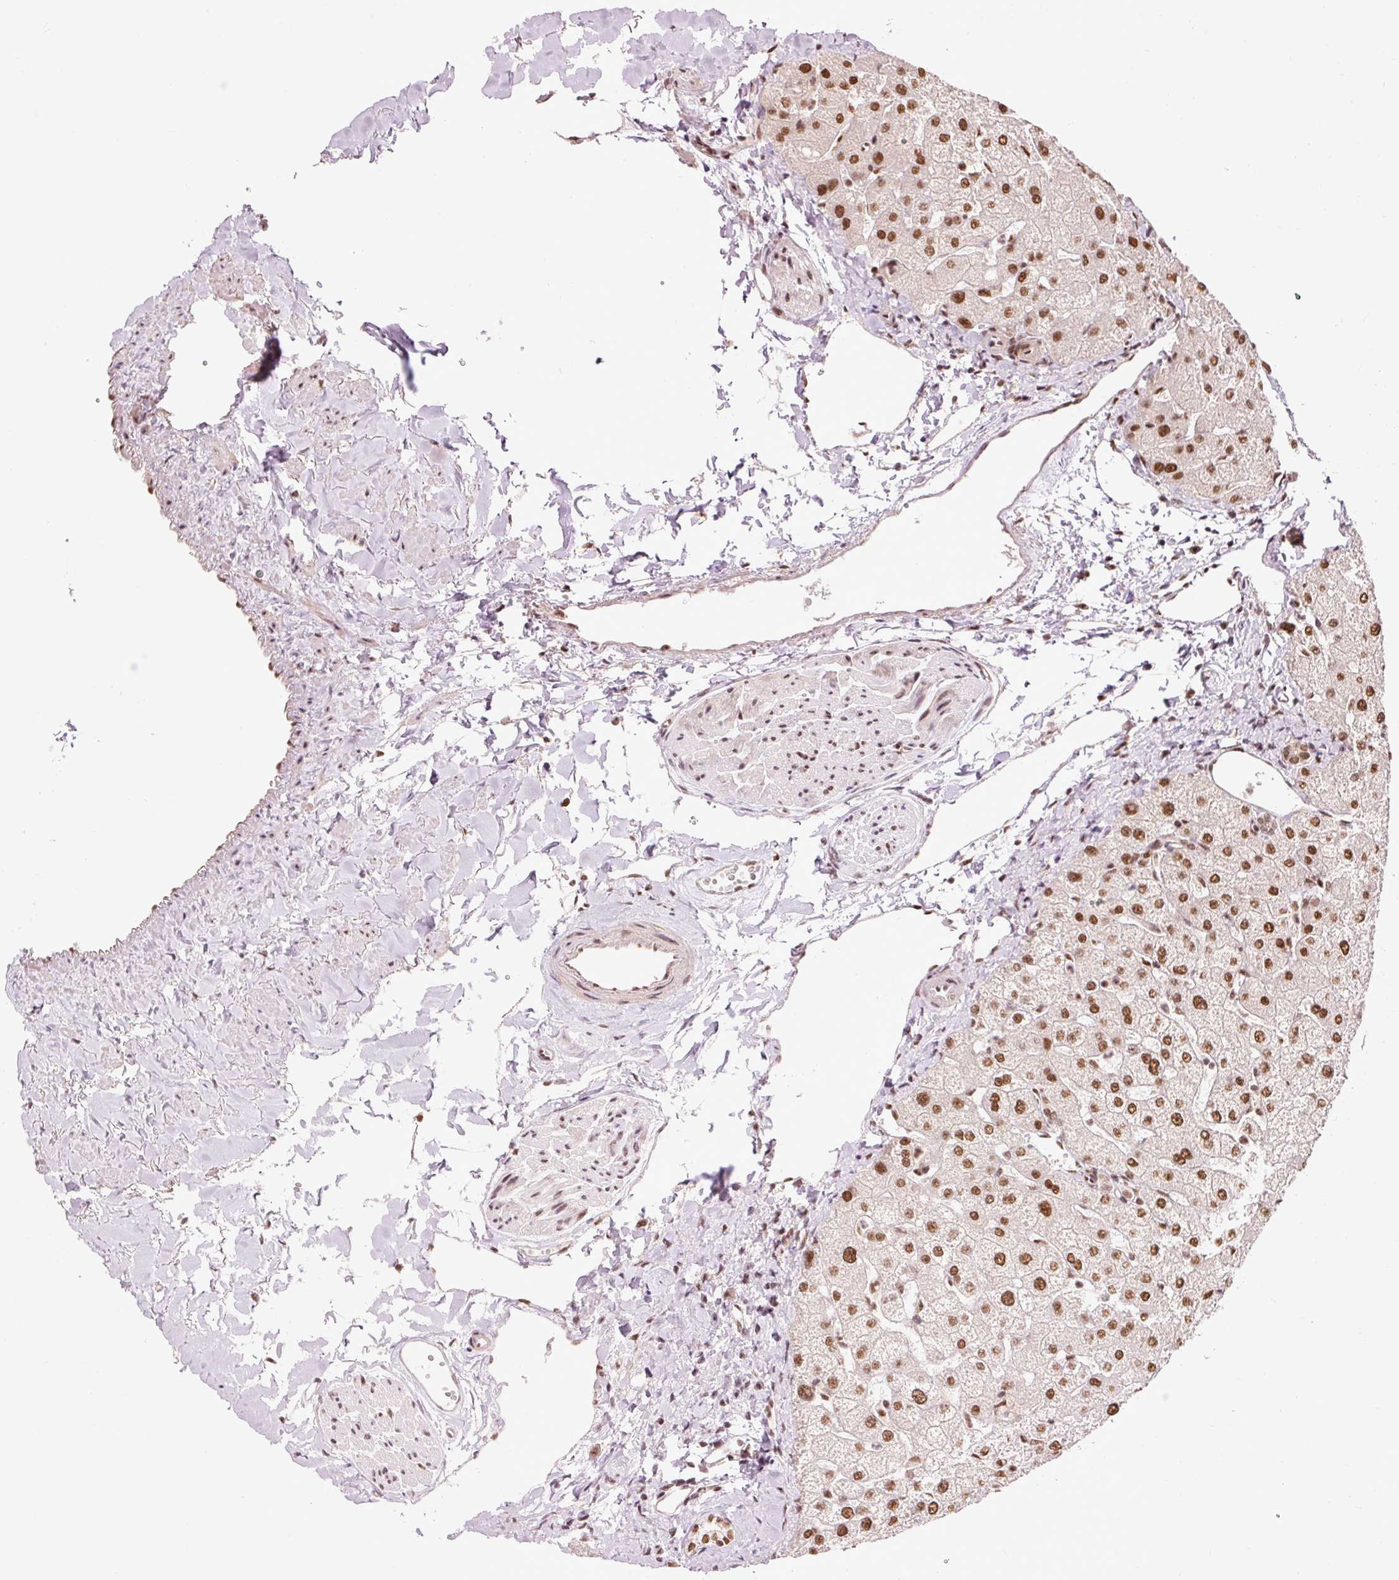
{"staining": {"intensity": "moderate", "quantity": ">75%", "location": "nuclear"}, "tissue": "liver", "cell_type": "Cholangiocytes", "image_type": "normal", "snomed": [{"axis": "morphology", "description": "Normal tissue, NOS"}, {"axis": "topography", "description": "Liver"}], "caption": "Protein expression analysis of unremarkable human liver reveals moderate nuclear staining in approximately >75% of cholangiocytes.", "gene": "ZBTB44", "patient": {"sex": "female", "age": 54}}